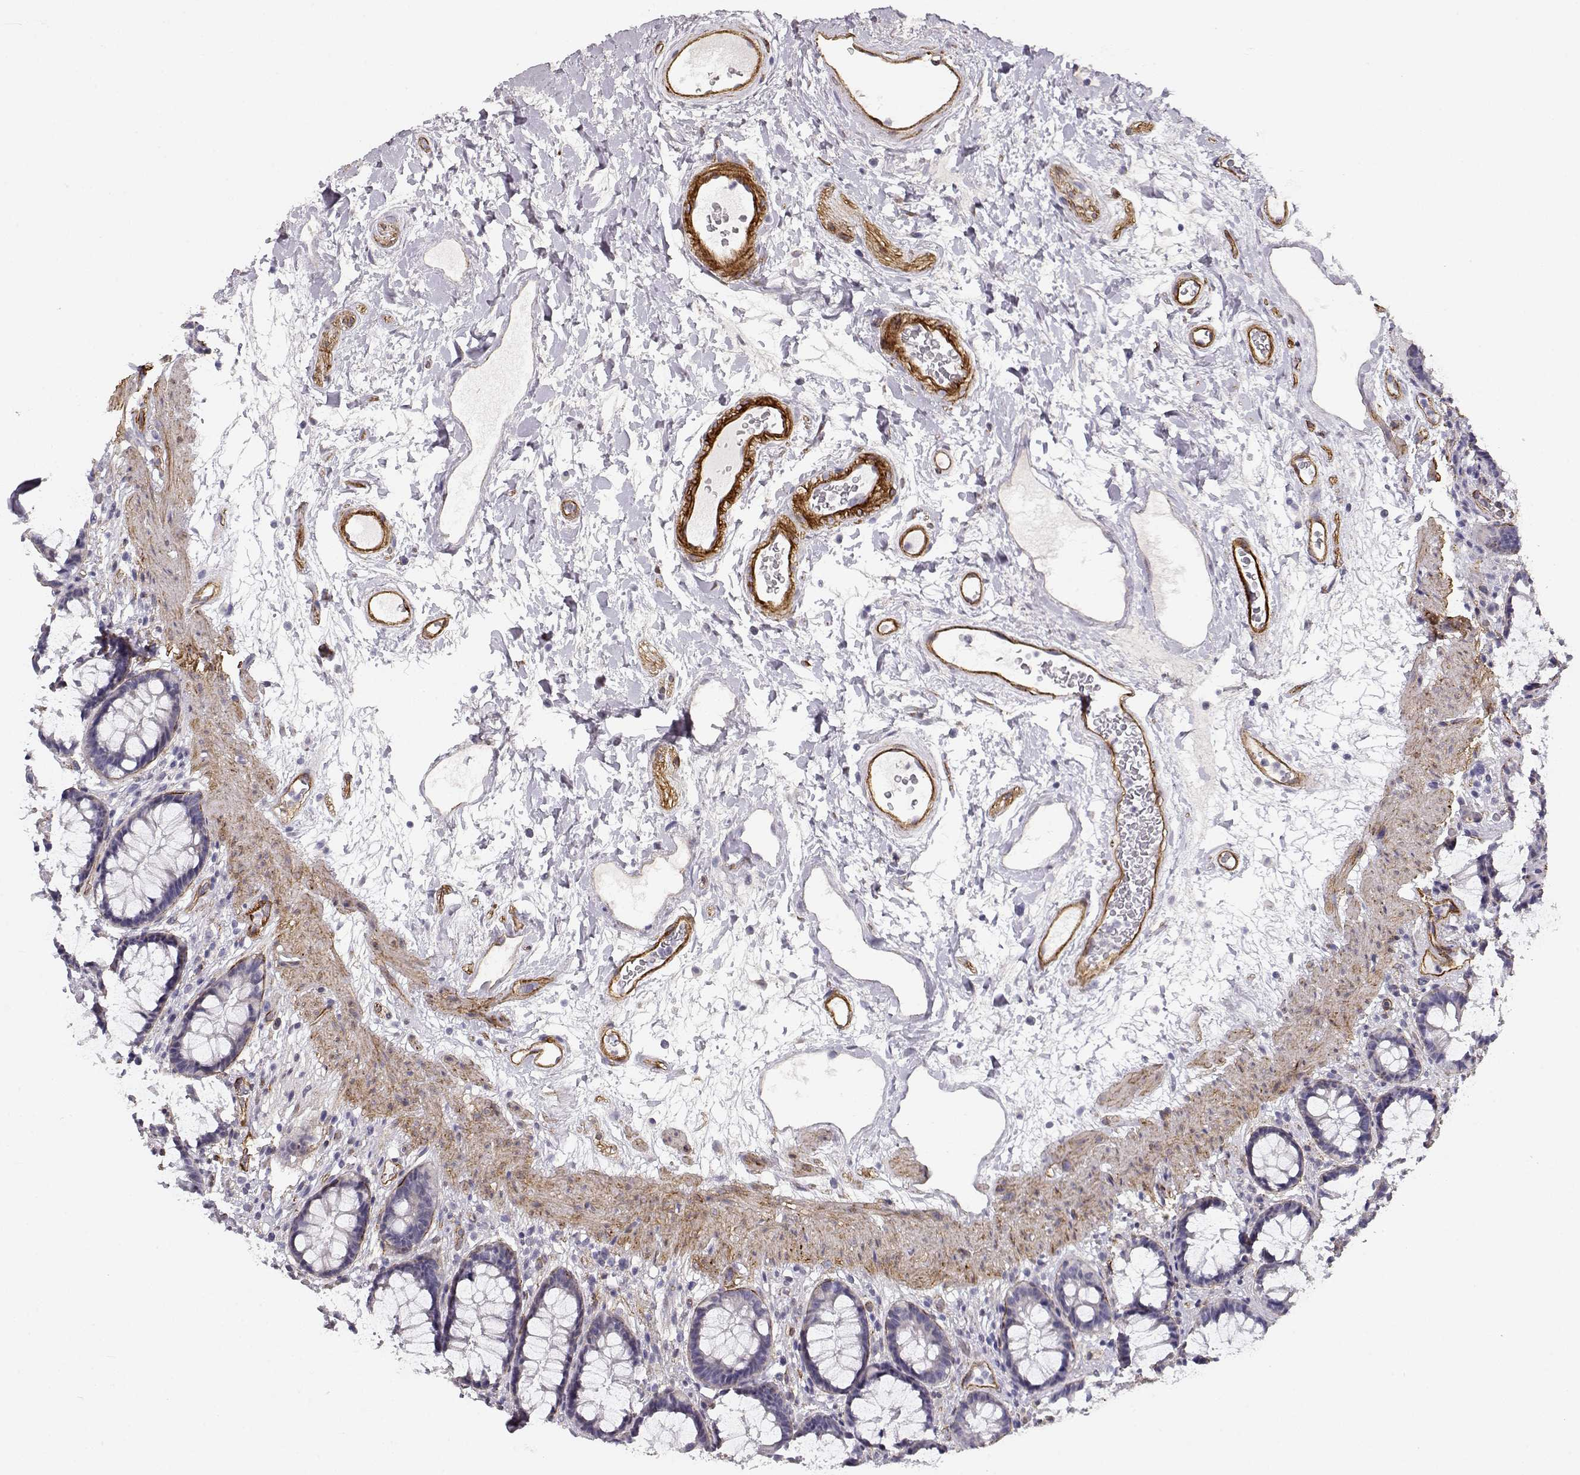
{"staining": {"intensity": "negative", "quantity": "none", "location": "none"}, "tissue": "rectum", "cell_type": "Glandular cells", "image_type": "normal", "snomed": [{"axis": "morphology", "description": "Normal tissue, NOS"}, {"axis": "topography", "description": "Rectum"}], "caption": "The IHC micrograph has no significant expression in glandular cells of rectum. Brightfield microscopy of IHC stained with DAB (3,3'-diaminobenzidine) (brown) and hematoxylin (blue), captured at high magnification.", "gene": "LAMC1", "patient": {"sex": "male", "age": 72}}